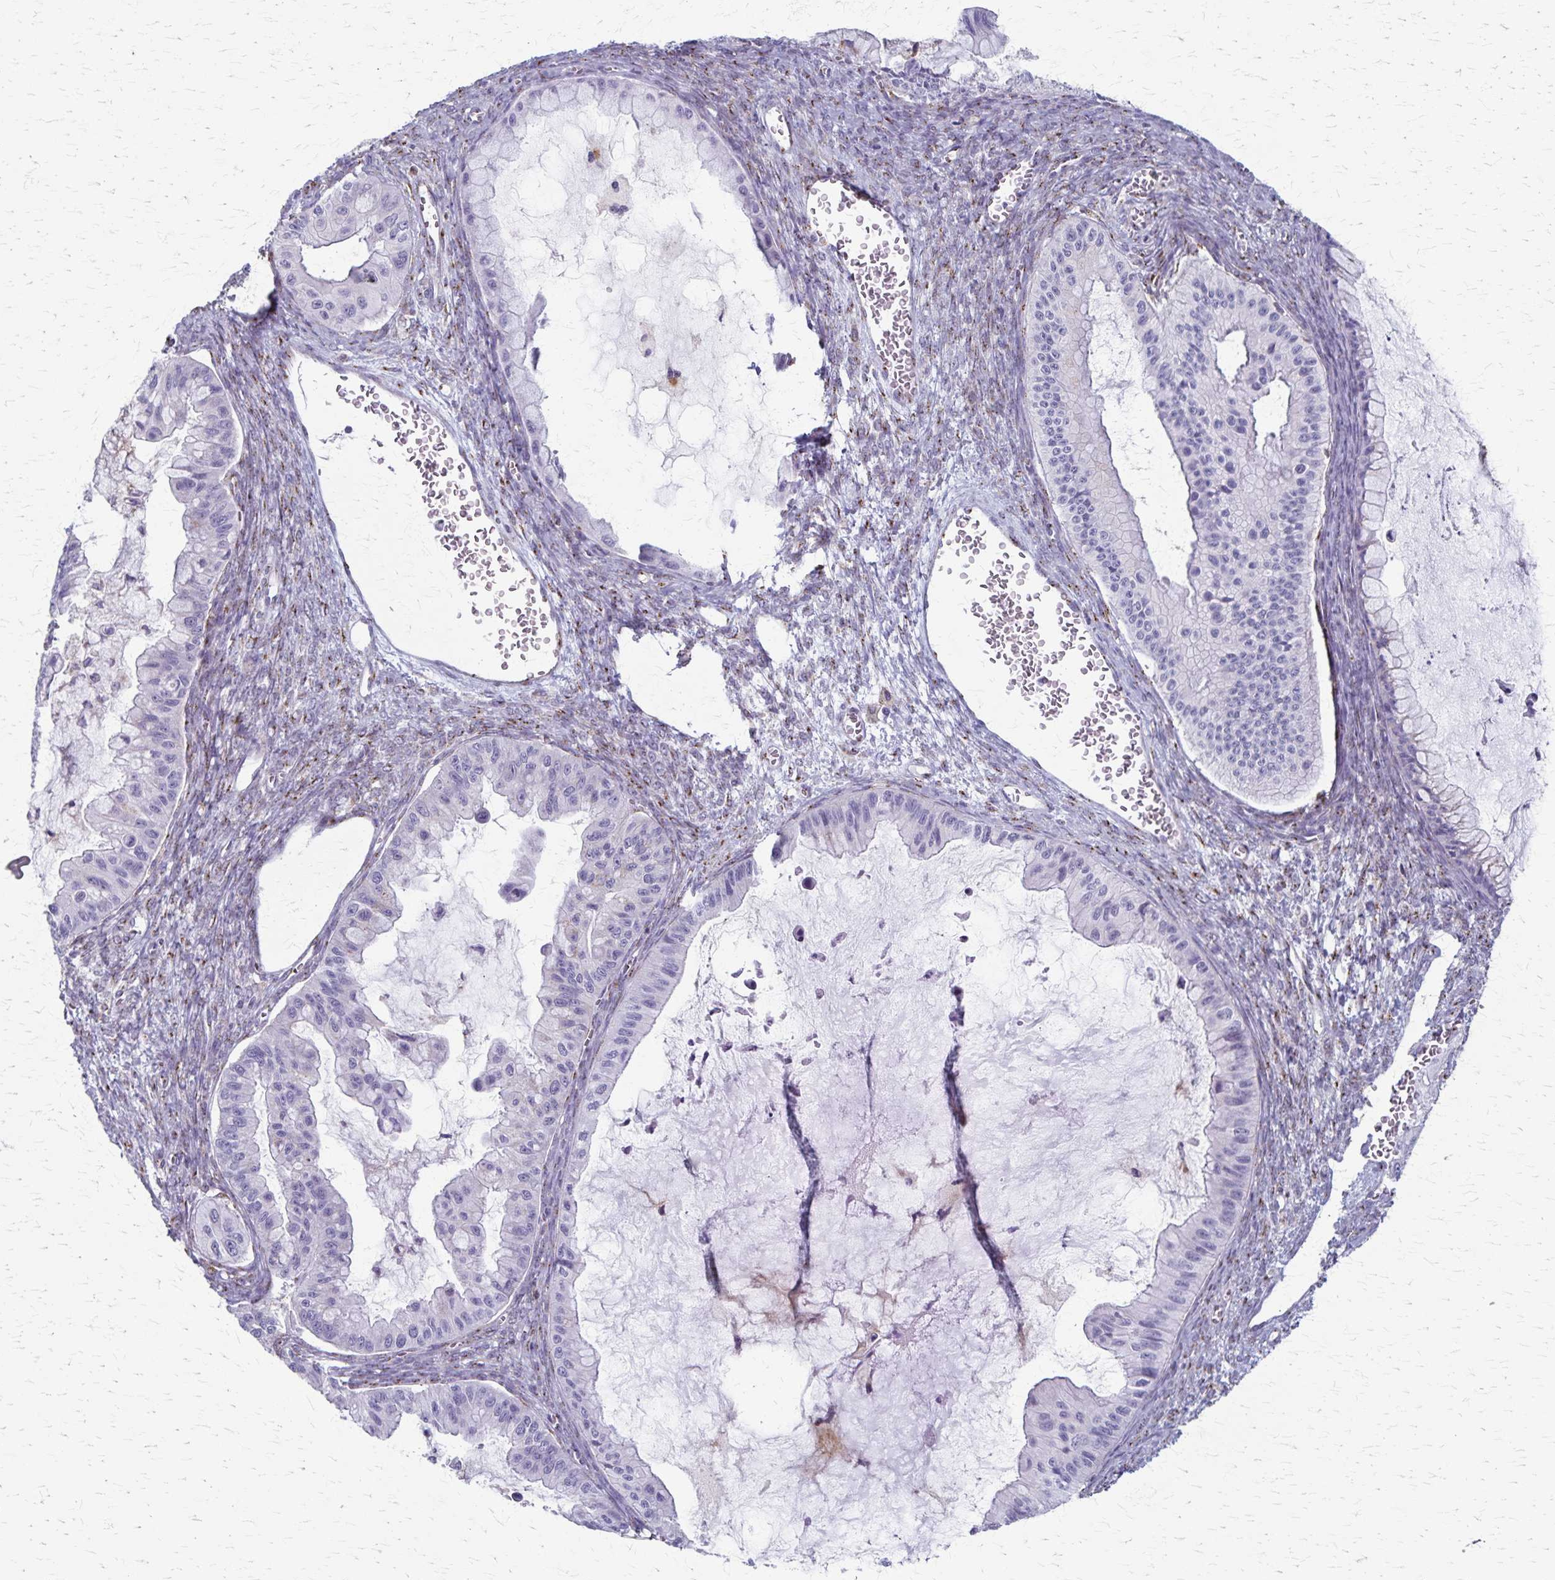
{"staining": {"intensity": "negative", "quantity": "none", "location": "none"}, "tissue": "ovarian cancer", "cell_type": "Tumor cells", "image_type": "cancer", "snomed": [{"axis": "morphology", "description": "Cystadenocarcinoma, mucinous, NOS"}, {"axis": "topography", "description": "Ovary"}], "caption": "IHC image of human ovarian cancer stained for a protein (brown), which demonstrates no staining in tumor cells. The staining was performed using DAB to visualize the protein expression in brown, while the nuclei were stained in blue with hematoxylin (Magnification: 20x).", "gene": "MCFD2", "patient": {"sex": "female", "age": 72}}